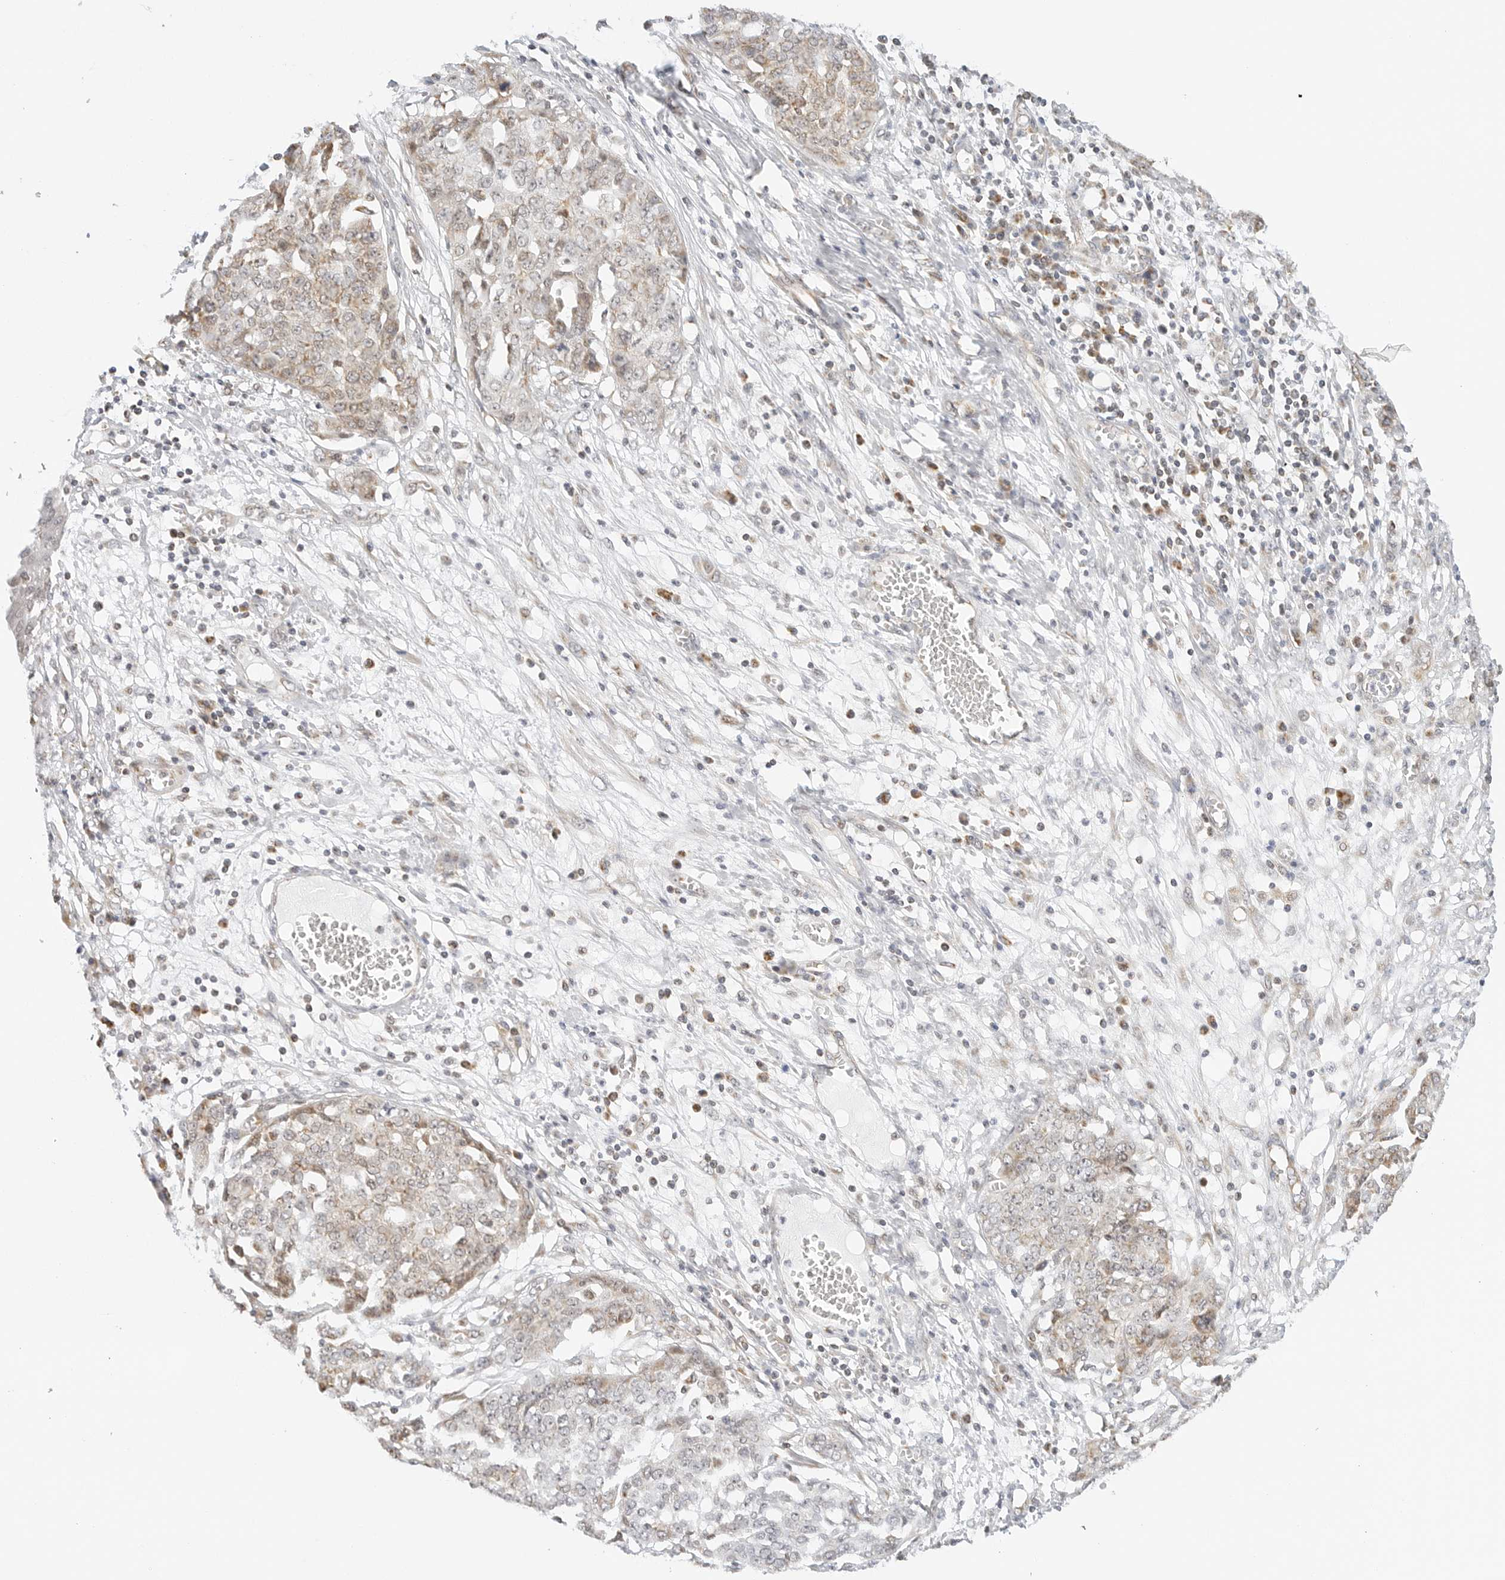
{"staining": {"intensity": "weak", "quantity": "25%-75%", "location": "cytoplasmic/membranous"}, "tissue": "ovarian cancer", "cell_type": "Tumor cells", "image_type": "cancer", "snomed": [{"axis": "morphology", "description": "Cystadenocarcinoma, serous, NOS"}, {"axis": "topography", "description": "Soft tissue"}, {"axis": "topography", "description": "Ovary"}], "caption": "IHC photomicrograph of ovarian serous cystadenocarcinoma stained for a protein (brown), which demonstrates low levels of weak cytoplasmic/membranous positivity in about 25%-75% of tumor cells.", "gene": "GORAB", "patient": {"sex": "female", "age": 57}}